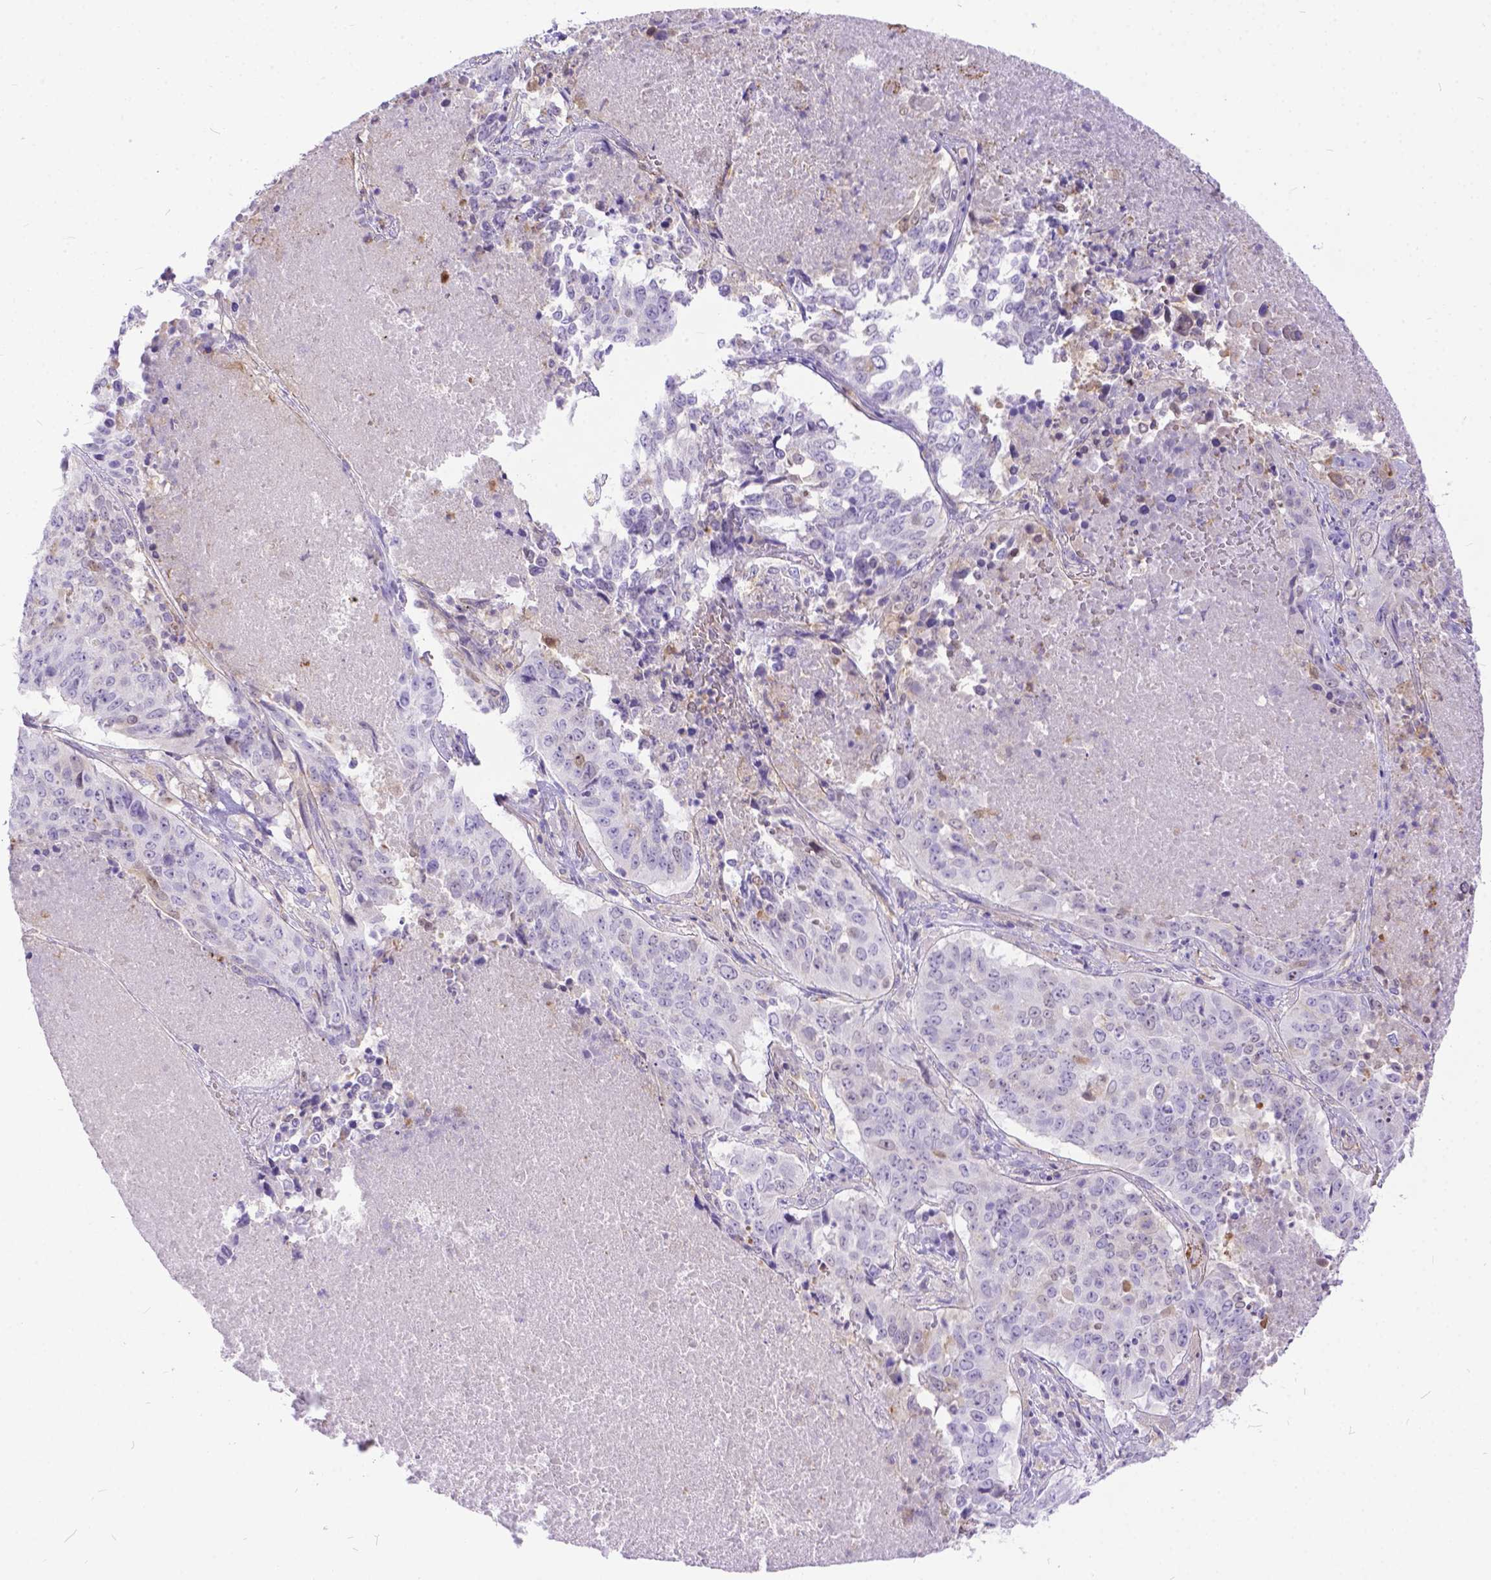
{"staining": {"intensity": "weak", "quantity": "<25%", "location": "nuclear"}, "tissue": "lung cancer", "cell_type": "Tumor cells", "image_type": "cancer", "snomed": [{"axis": "morphology", "description": "Normal tissue, NOS"}, {"axis": "morphology", "description": "Squamous cell carcinoma, NOS"}, {"axis": "topography", "description": "Bronchus"}, {"axis": "topography", "description": "Lung"}], "caption": "High power microscopy micrograph of an immunohistochemistry image of lung cancer, revealing no significant positivity in tumor cells.", "gene": "TMEM169", "patient": {"sex": "male", "age": 64}}